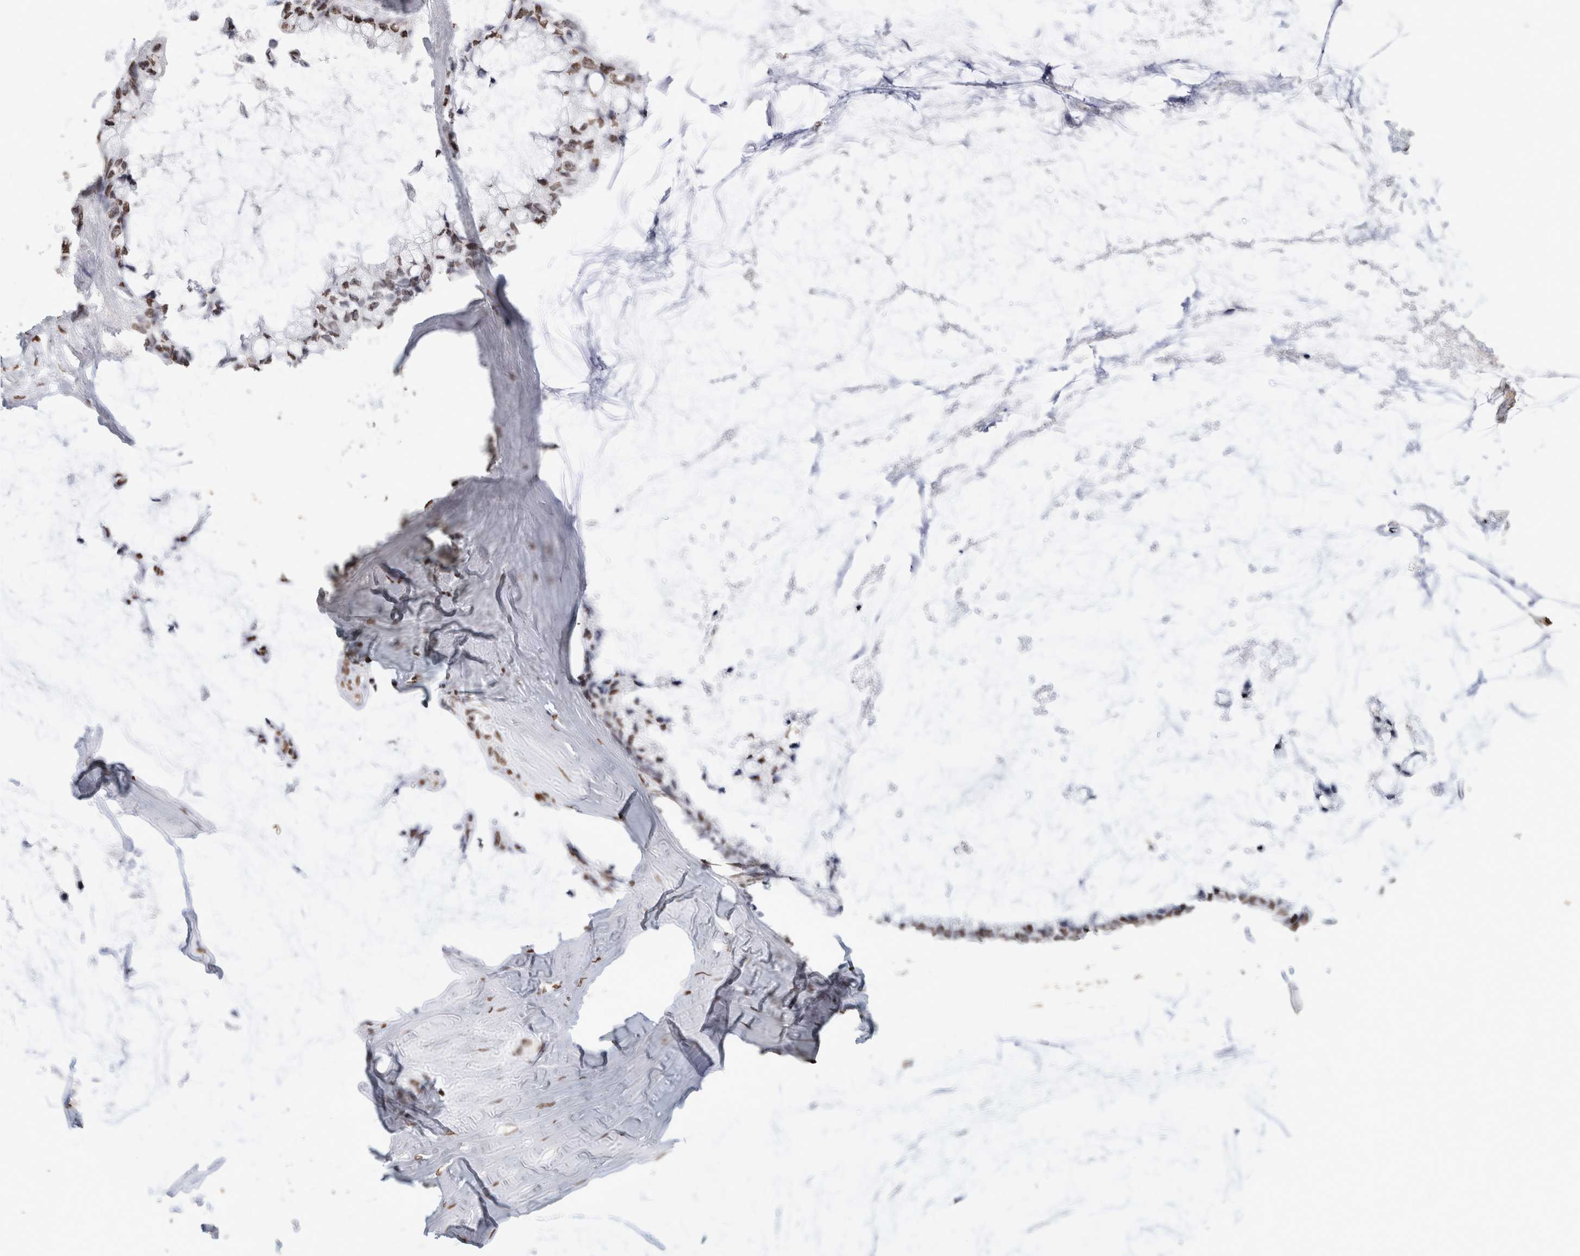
{"staining": {"intensity": "weak", "quantity": ">75%", "location": "nuclear"}, "tissue": "ovarian cancer", "cell_type": "Tumor cells", "image_type": "cancer", "snomed": [{"axis": "morphology", "description": "Cystadenocarcinoma, mucinous, NOS"}, {"axis": "topography", "description": "Ovary"}], "caption": "The photomicrograph reveals a brown stain indicating the presence of a protein in the nuclear of tumor cells in mucinous cystadenocarcinoma (ovarian).", "gene": "CNTN1", "patient": {"sex": "female", "age": 39}}